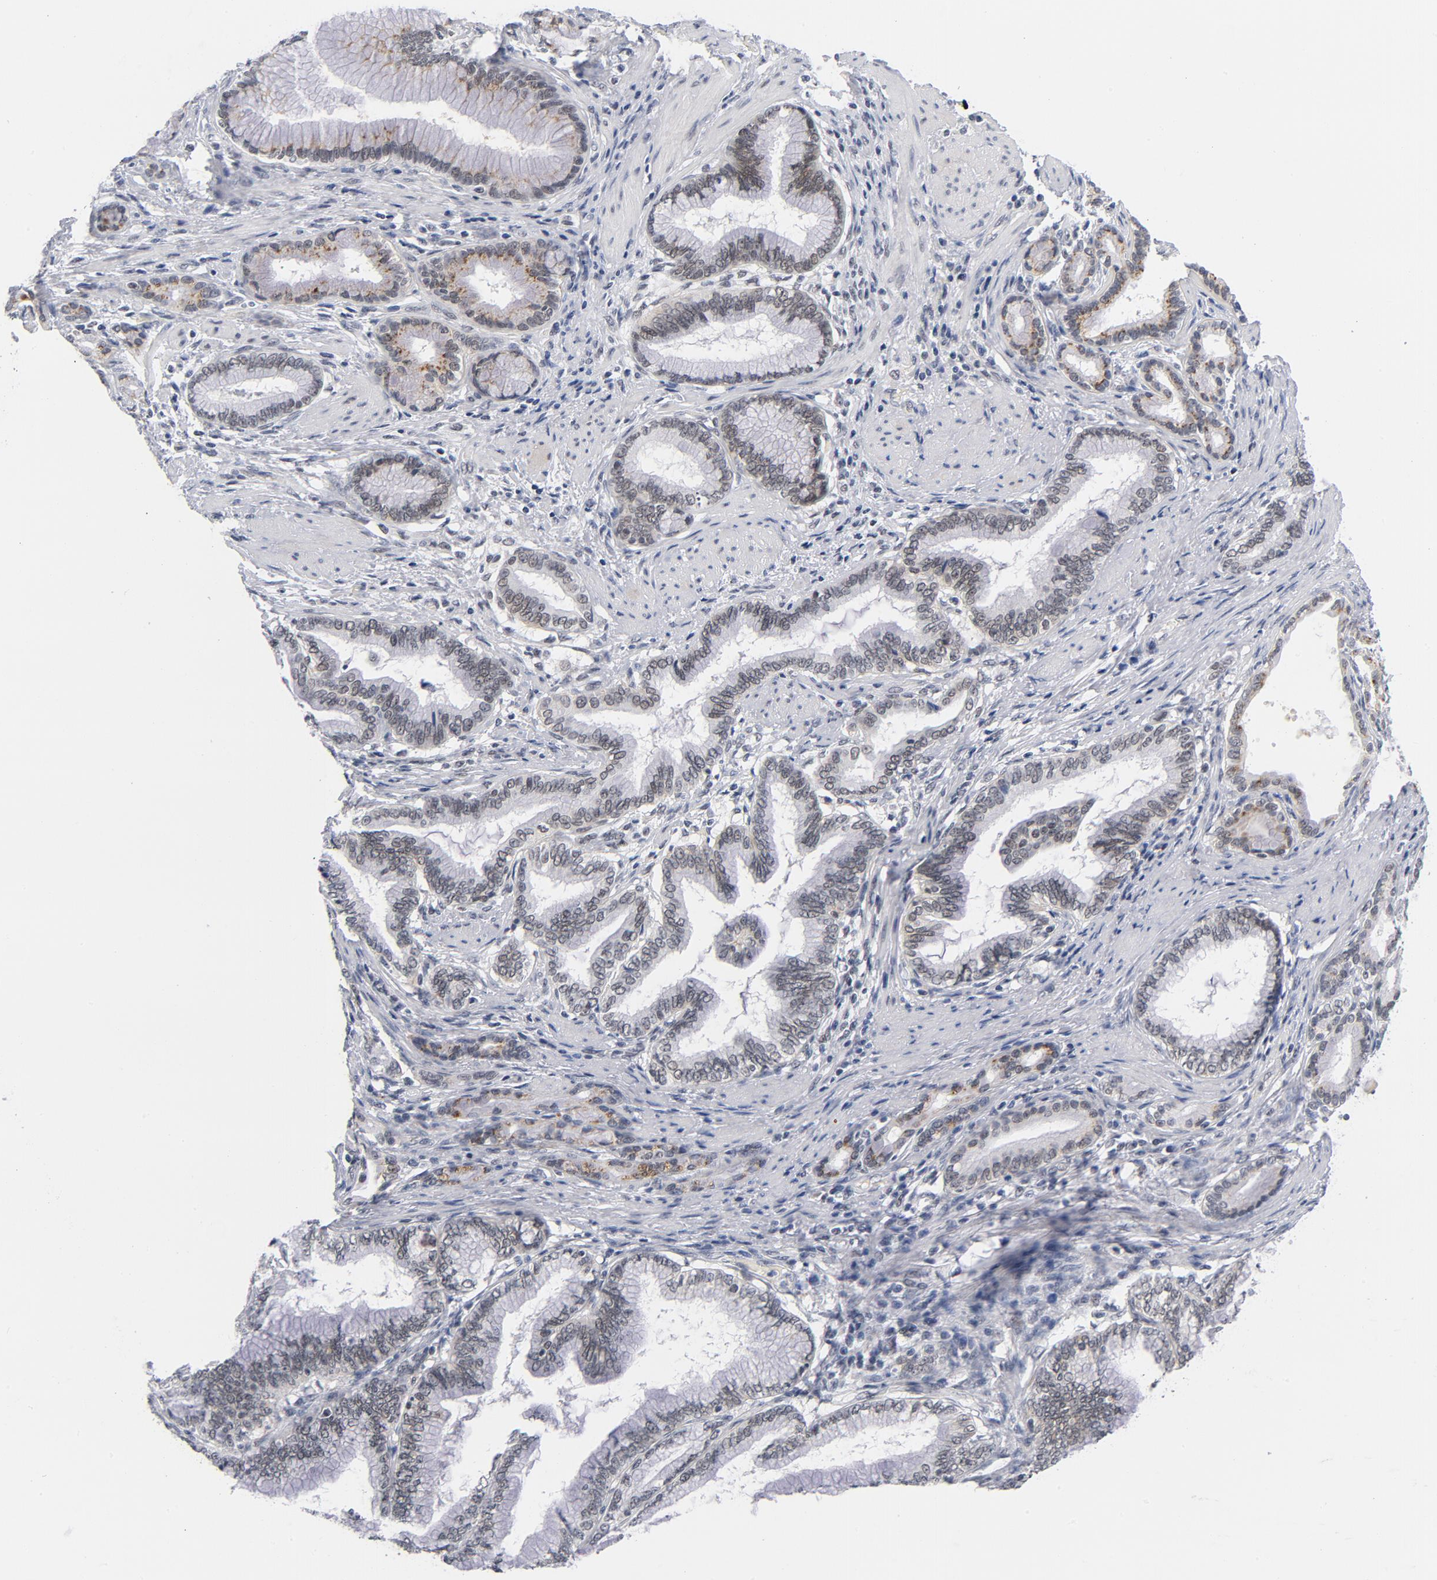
{"staining": {"intensity": "moderate", "quantity": "25%-75%", "location": "cytoplasmic/membranous"}, "tissue": "pancreatic cancer", "cell_type": "Tumor cells", "image_type": "cancer", "snomed": [{"axis": "morphology", "description": "Adenocarcinoma, NOS"}, {"axis": "topography", "description": "Pancreas"}], "caption": "Moderate cytoplasmic/membranous positivity is present in about 25%-75% of tumor cells in pancreatic cancer (adenocarcinoma).", "gene": "BAP1", "patient": {"sex": "female", "age": 64}}